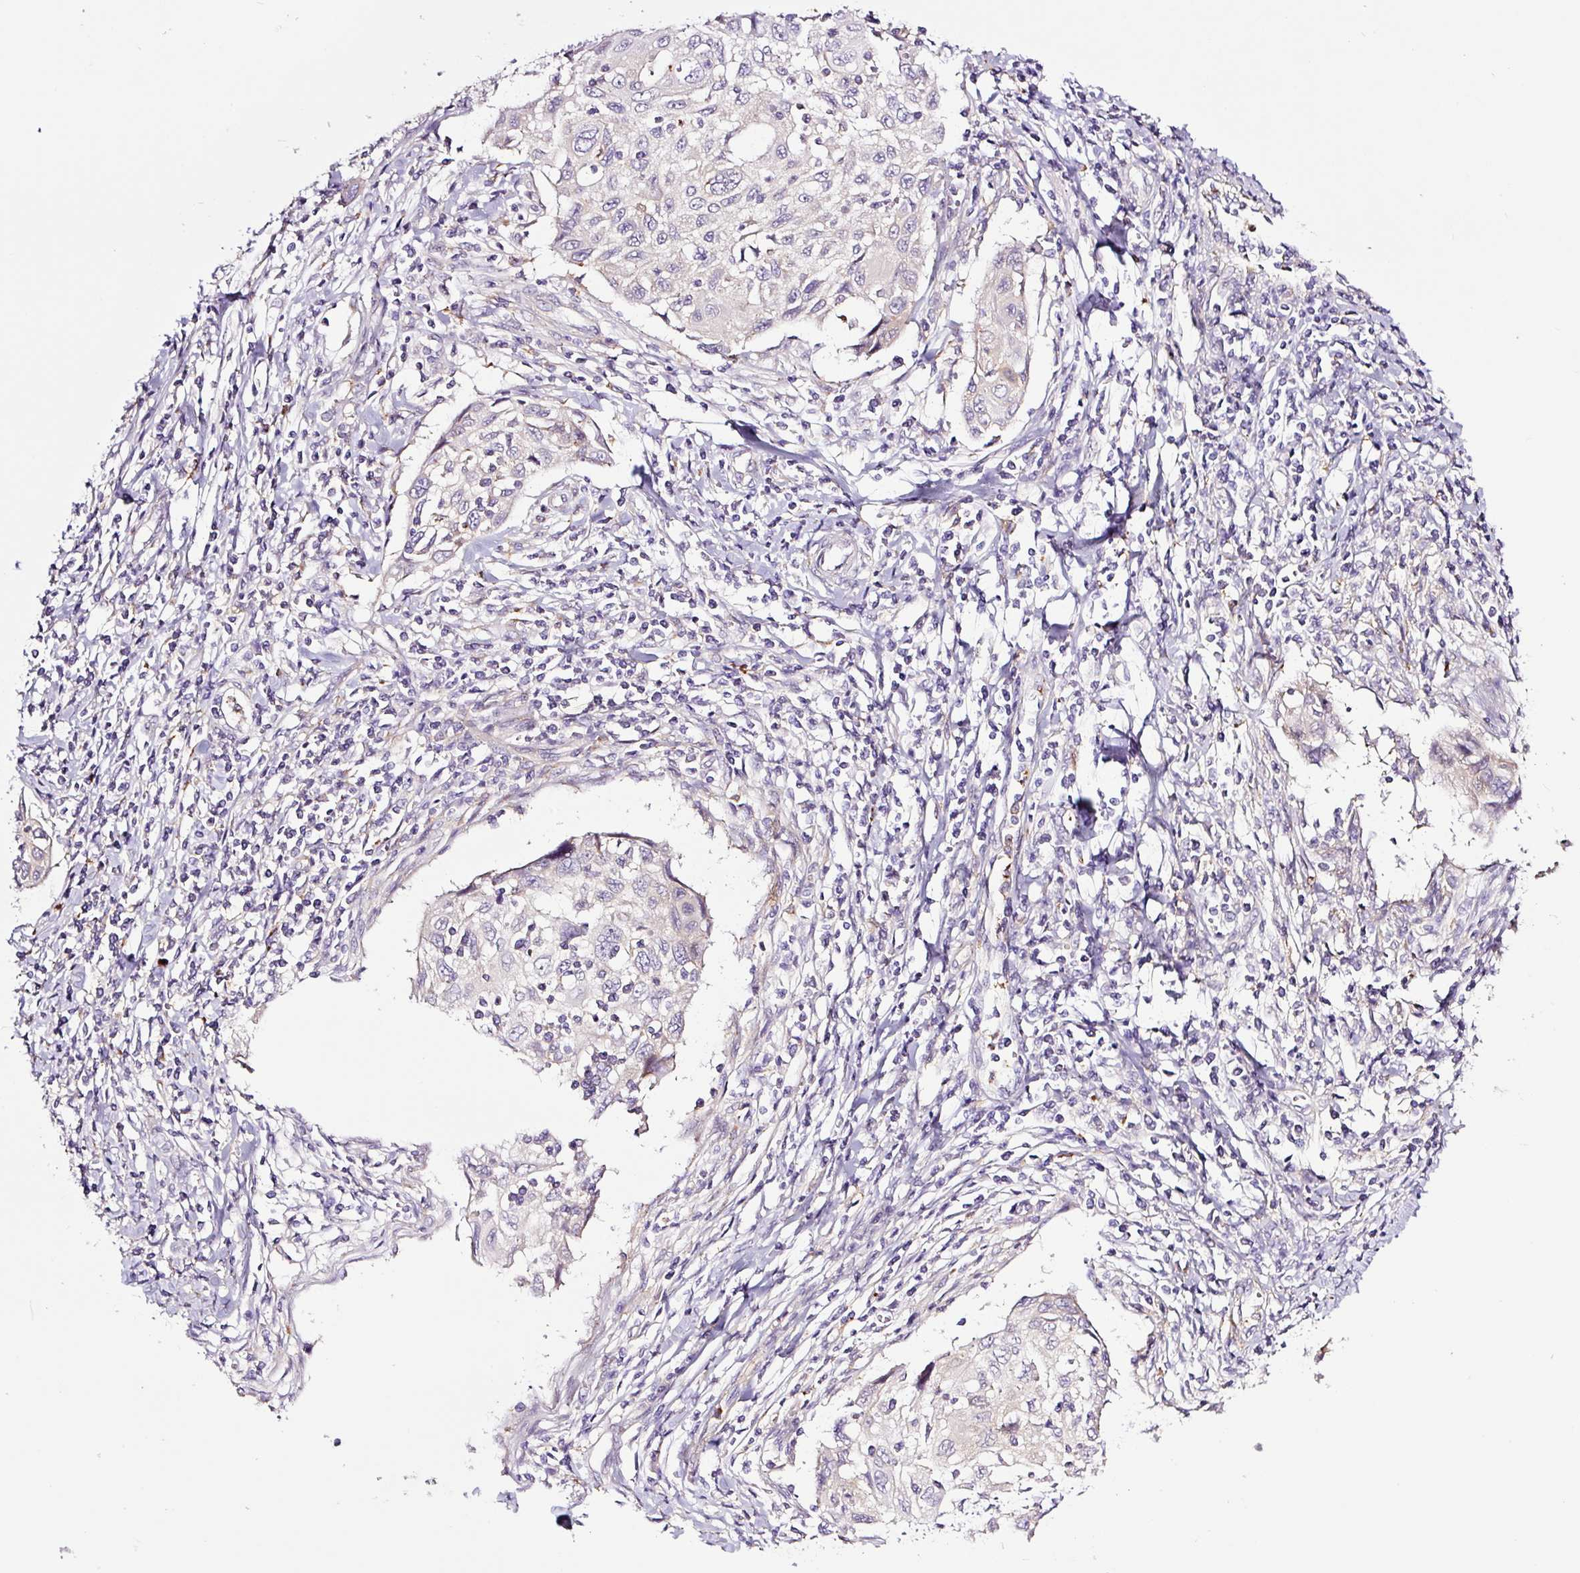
{"staining": {"intensity": "negative", "quantity": "none", "location": "none"}, "tissue": "cervical cancer", "cell_type": "Tumor cells", "image_type": "cancer", "snomed": [{"axis": "morphology", "description": "Squamous cell carcinoma, NOS"}, {"axis": "topography", "description": "Cervix"}], "caption": "The histopathology image demonstrates no significant positivity in tumor cells of cervical cancer (squamous cell carcinoma).", "gene": "SH2D6", "patient": {"sex": "female", "age": 70}}